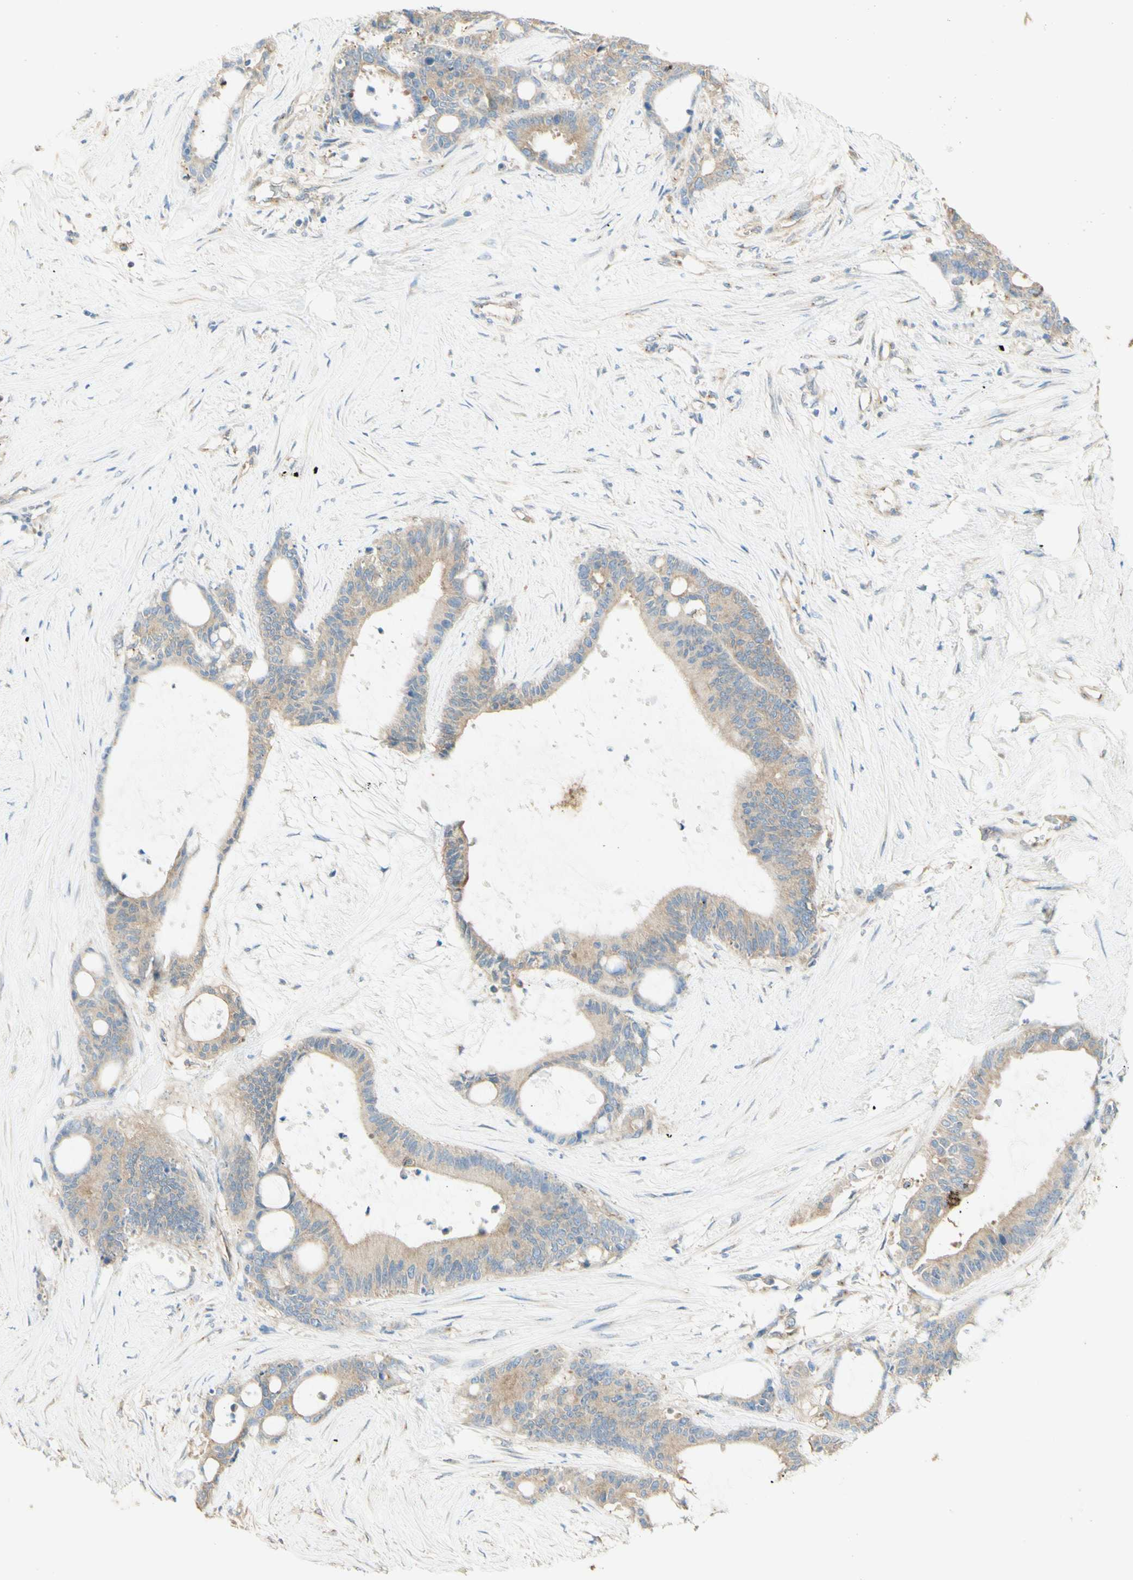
{"staining": {"intensity": "weak", "quantity": ">75%", "location": "cytoplasmic/membranous"}, "tissue": "liver cancer", "cell_type": "Tumor cells", "image_type": "cancer", "snomed": [{"axis": "morphology", "description": "Cholangiocarcinoma"}, {"axis": "topography", "description": "Liver"}], "caption": "DAB immunohistochemical staining of human cholangiocarcinoma (liver) displays weak cytoplasmic/membranous protein staining in about >75% of tumor cells.", "gene": "DYNC1H1", "patient": {"sex": "female", "age": 73}}